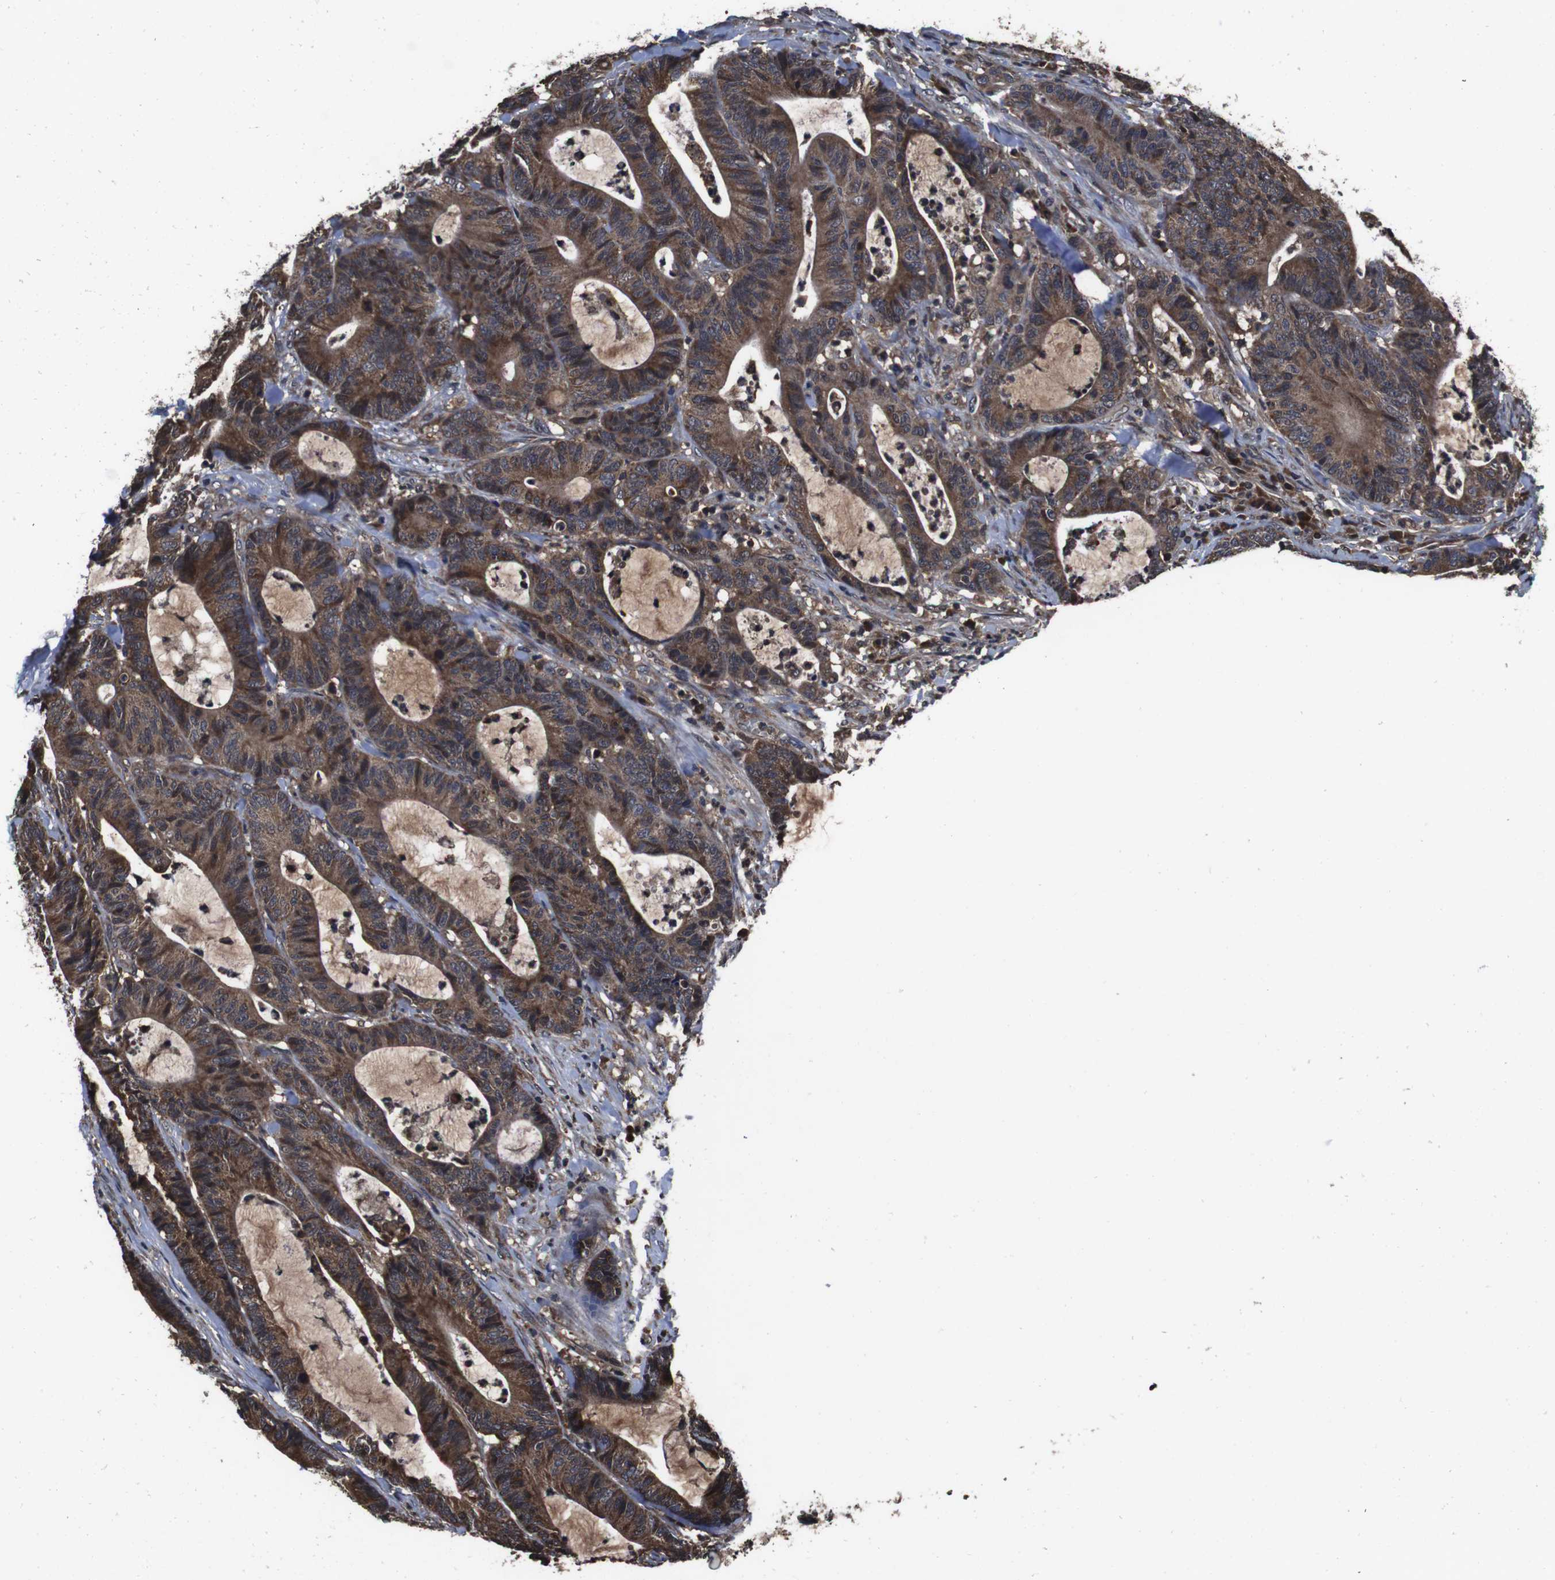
{"staining": {"intensity": "strong", "quantity": ">75%", "location": "cytoplasmic/membranous"}, "tissue": "colorectal cancer", "cell_type": "Tumor cells", "image_type": "cancer", "snomed": [{"axis": "morphology", "description": "Adenocarcinoma, NOS"}, {"axis": "topography", "description": "Colon"}], "caption": "The immunohistochemical stain highlights strong cytoplasmic/membranous expression in tumor cells of colorectal adenocarcinoma tissue.", "gene": "CXCL11", "patient": {"sex": "female", "age": 84}}